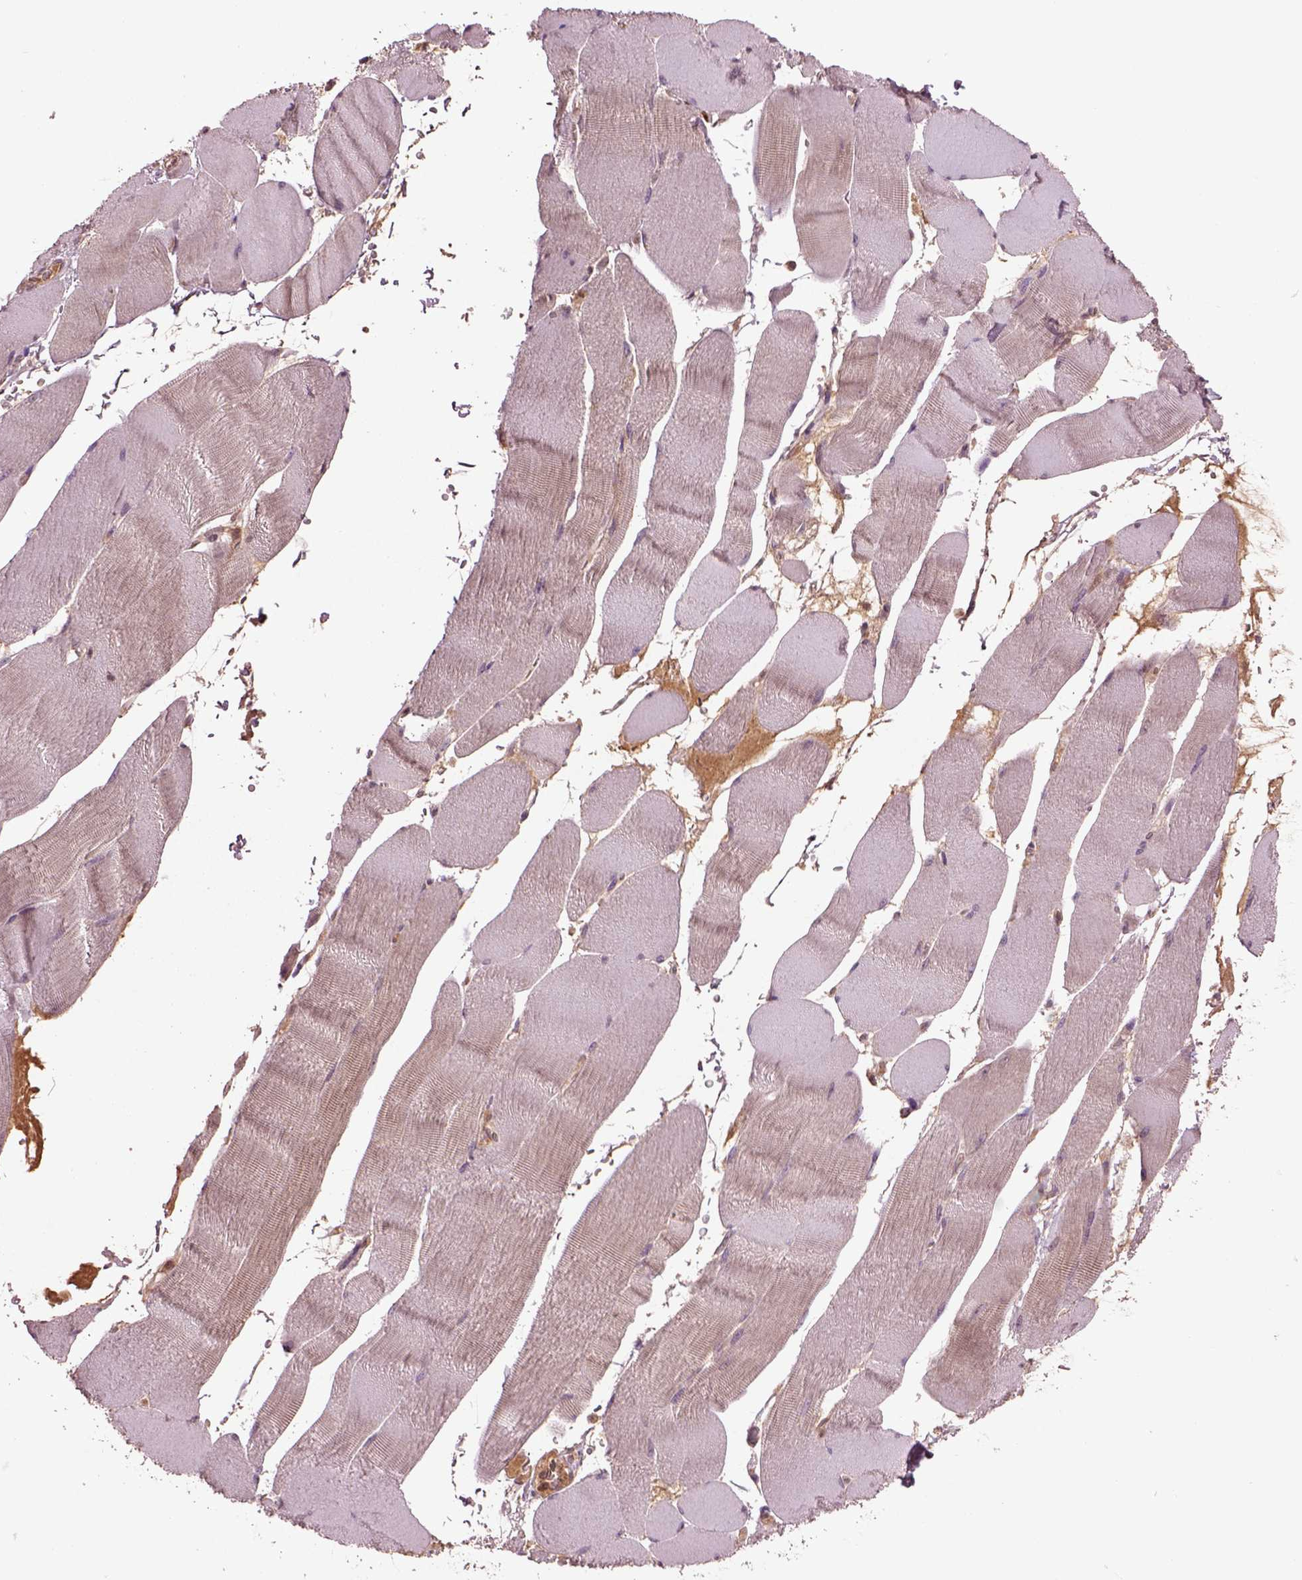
{"staining": {"intensity": "negative", "quantity": "none", "location": "none"}, "tissue": "skeletal muscle", "cell_type": "Myocytes", "image_type": "normal", "snomed": [{"axis": "morphology", "description": "Normal tissue, NOS"}, {"axis": "topography", "description": "Skeletal muscle"}], "caption": "IHC of normal skeletal muscle shows no expression in myocytes. Brightfield microscopy of immunohistochemistry (IHC) stained with DAB (brown) and hematoxylin (blue), captured at high magnification.", "gene": "MDP1", "patient": {"sex": "male", "age": 56}}